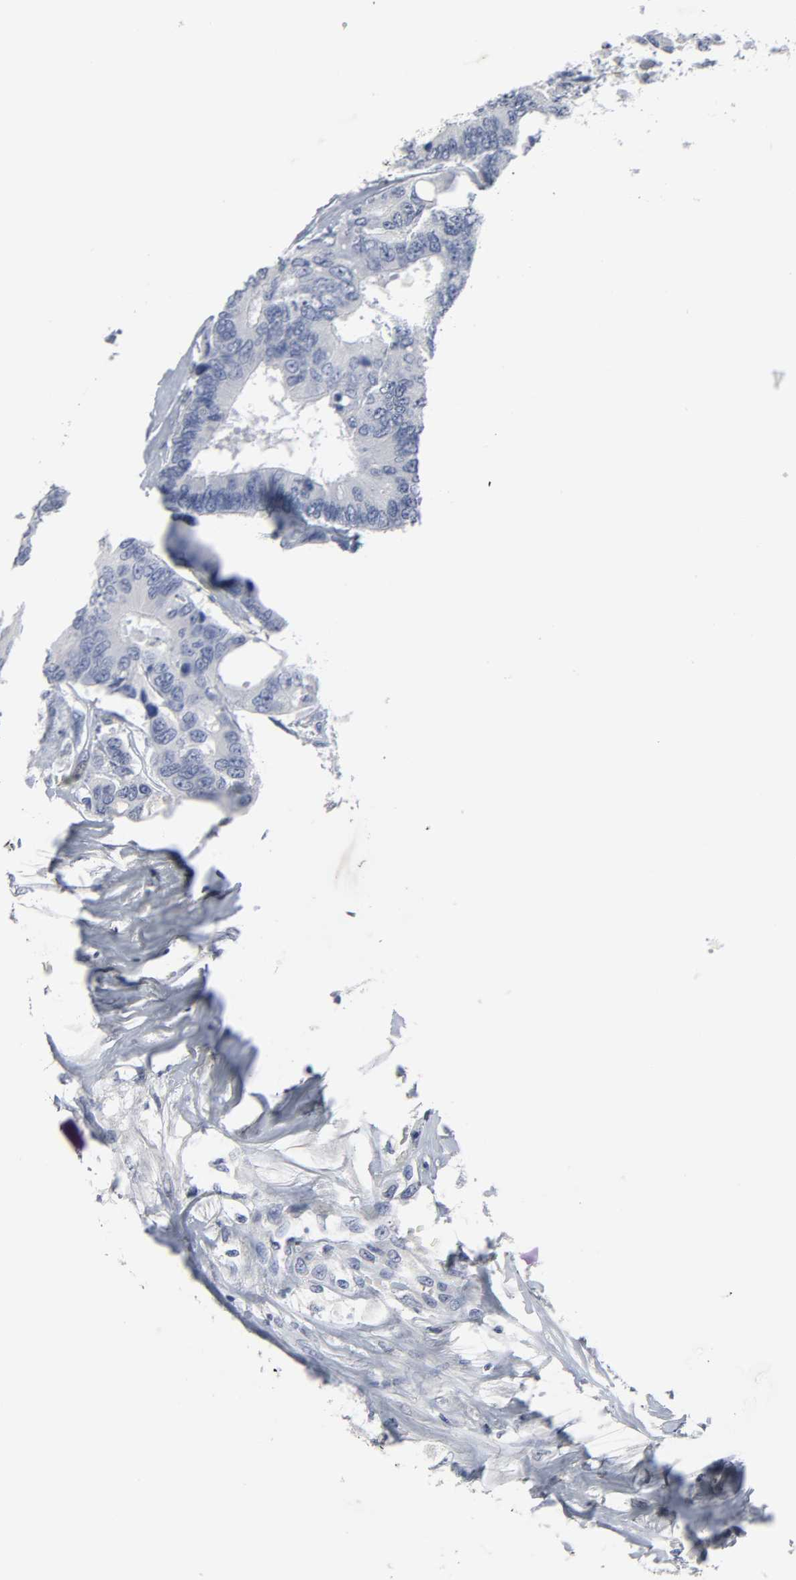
{"staining": {"intensity": "negative", "quantity": "none", "location": "none"}, "tissue": "colorectal cancer", "cell_type": "Tumor cells", "image_type": "cancer", "snomed": [{"axis": "morphology", "description": "Adenocarcinoma, NOS"}, {"axis": "topography", "description": "Rectum"}], "caption": "This is an immunohistochemistry photomicrograph of human adenocarcinoma (colorectal). There is no positivity in tumor cells.", "gene": "SALL2", "patient": {"sex": "male", "age": 55}}